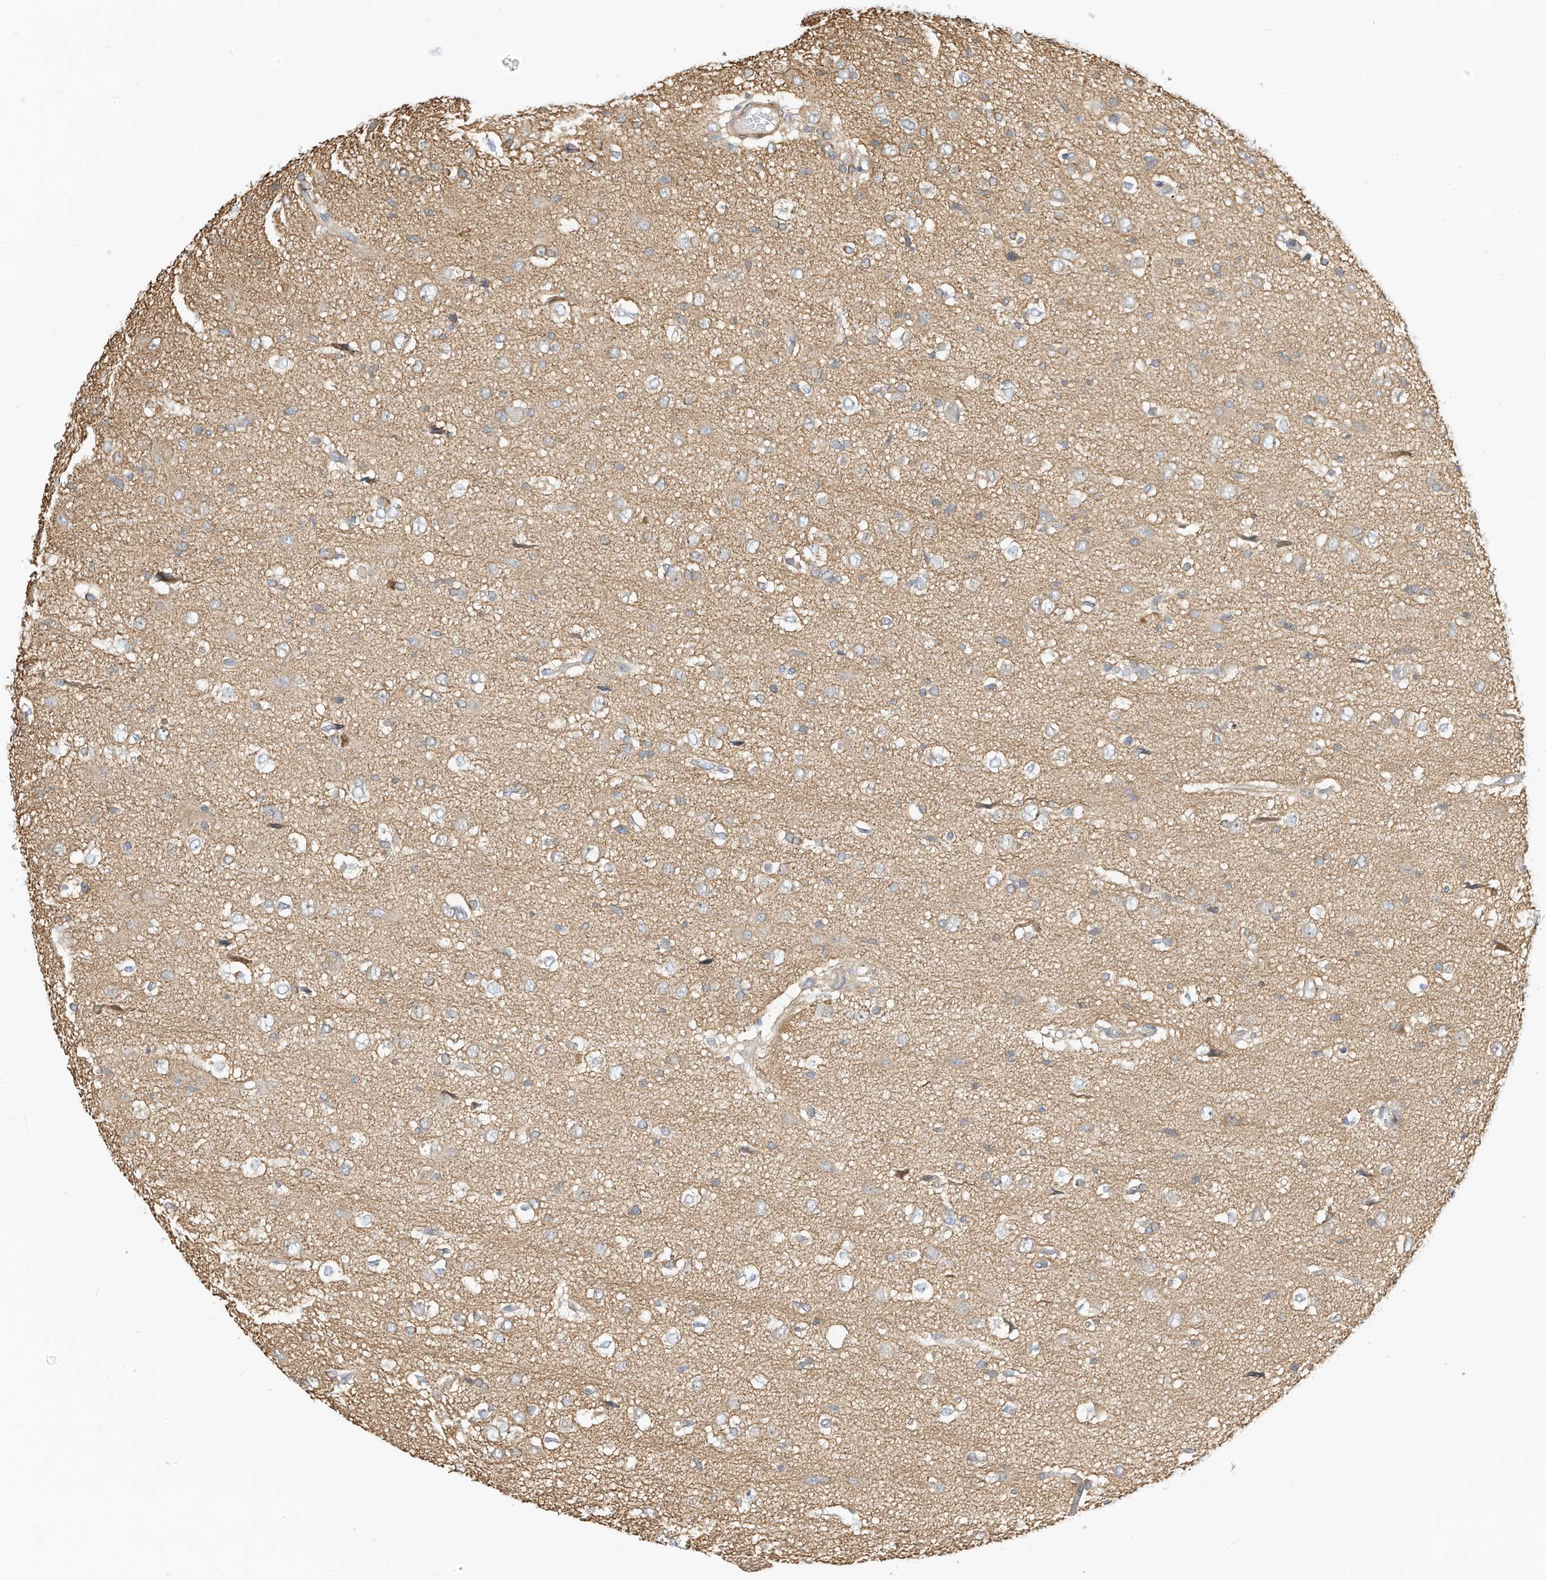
{"staining": {"intensity": "weak", "quantity": "<25%", "location": "cytoplasmic/membranous"}, "tissue": "glioma", "cell_type": "Tumor cells", "image_type": "cancer", "snomed": [{"axis": "morphology", "description": "Glioma, malignant, High grade"}, {"axis": "topography", "description": "Brain"}], "caption": "High magnification brightfield microscopy of malignant glioma (high-grade) stained with DAB (3,3'-diaminobenzidine) (brown) and counterstained with hematoxylin (blue): tumor cells show no significant staining.", "gene": "OFD1", "patient": {"sex": "female", "age": 59}}